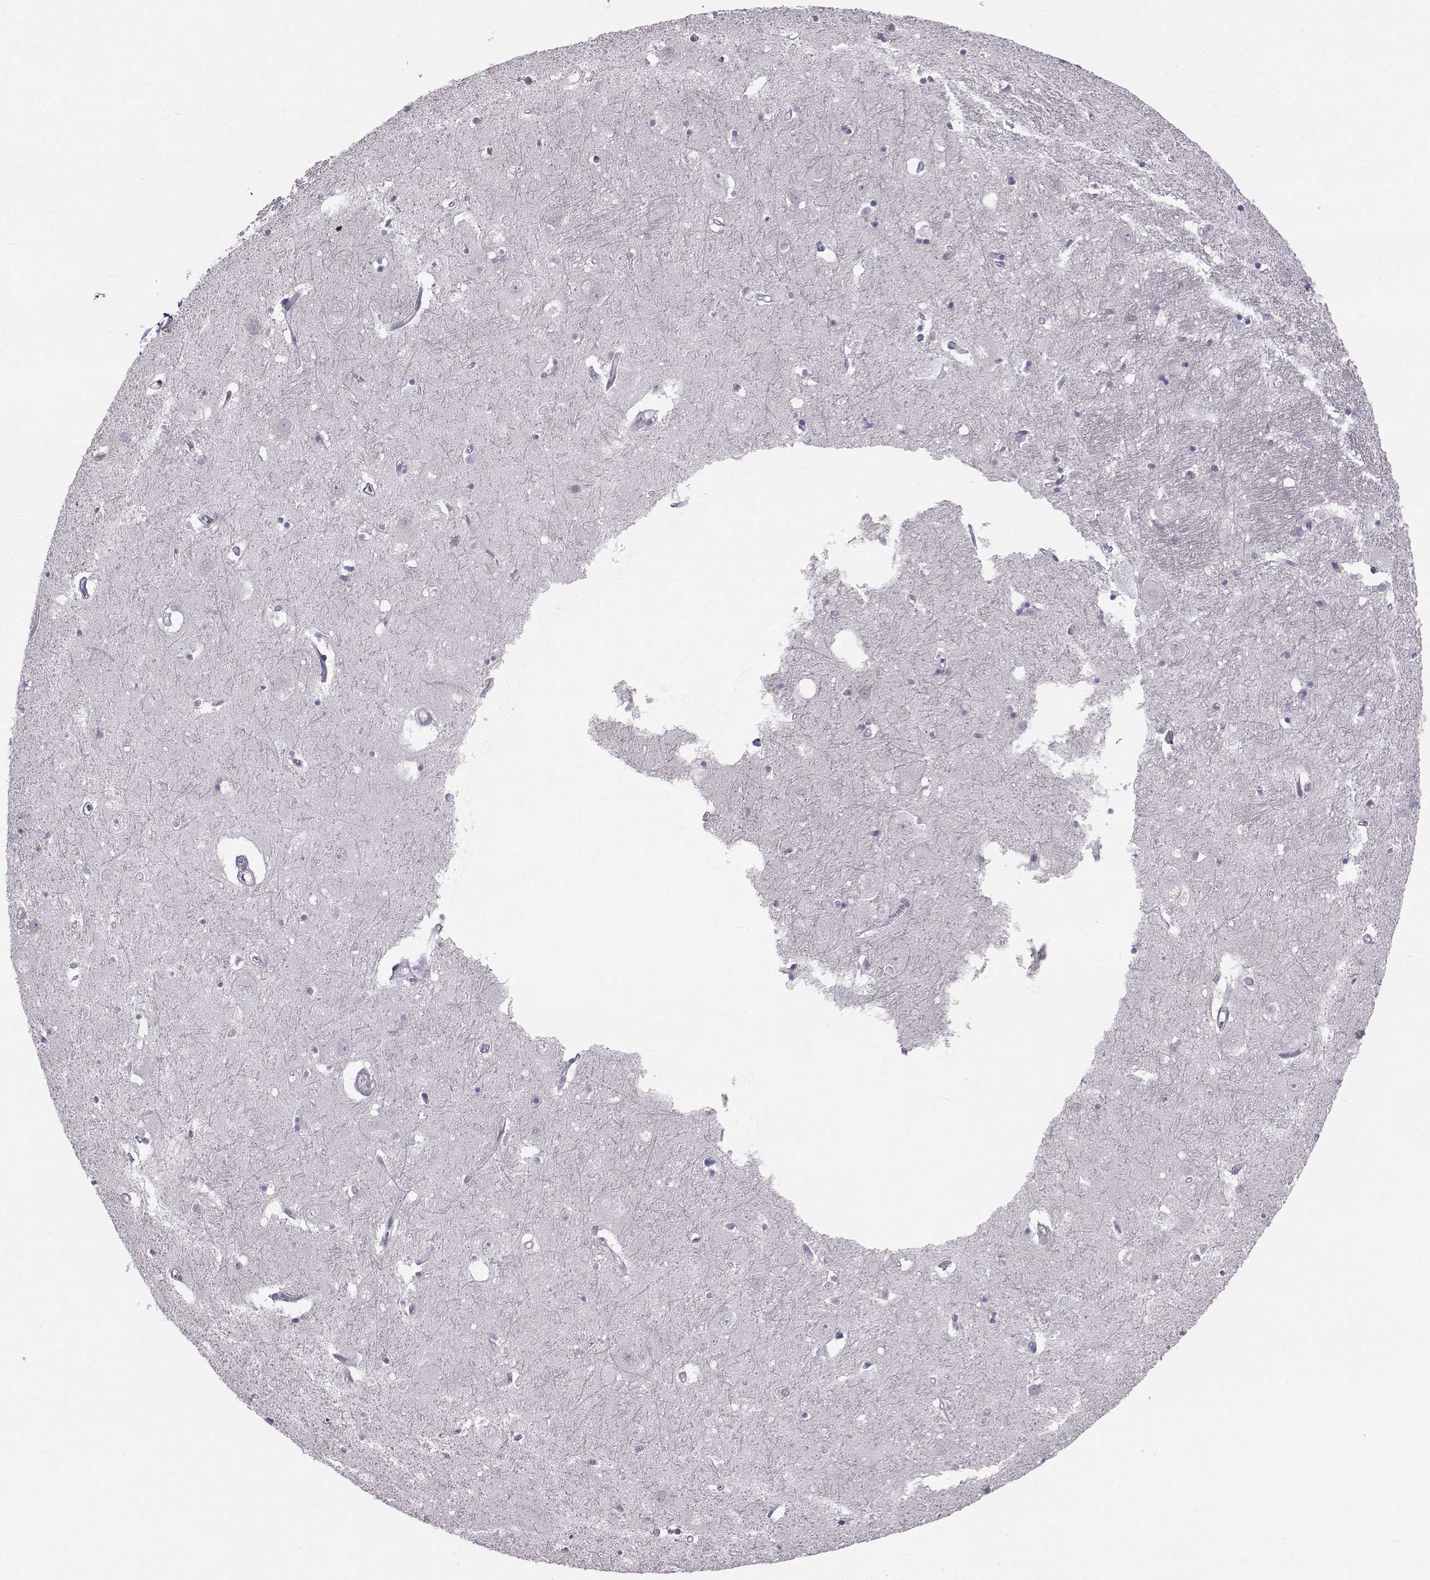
{"staining": {"intensity": "negative", "quantity": "none", "location": "none"}, "tissue": "caudate", "cell_type": "Glial cells", "image_type": "normal", "snomed": [{"axis": "morphology", "description": "Normal tissue, NOS"}, {"axis": "topography", "description": "Lateral ventricle wall"}], "caption": "This histopathology image is of normal caudate stained with IHC to label a protein in brown with the nuclei are counter-stained blue. There is no positivity in glial cells. Brightfield microscopy of immunohistochemistry (IHC) stained with DAB (brown) and hematoxylin (blue), captured at high magnification.", "gene": "ZBTB32", "patient": {"sex": "male", "age": 54}}